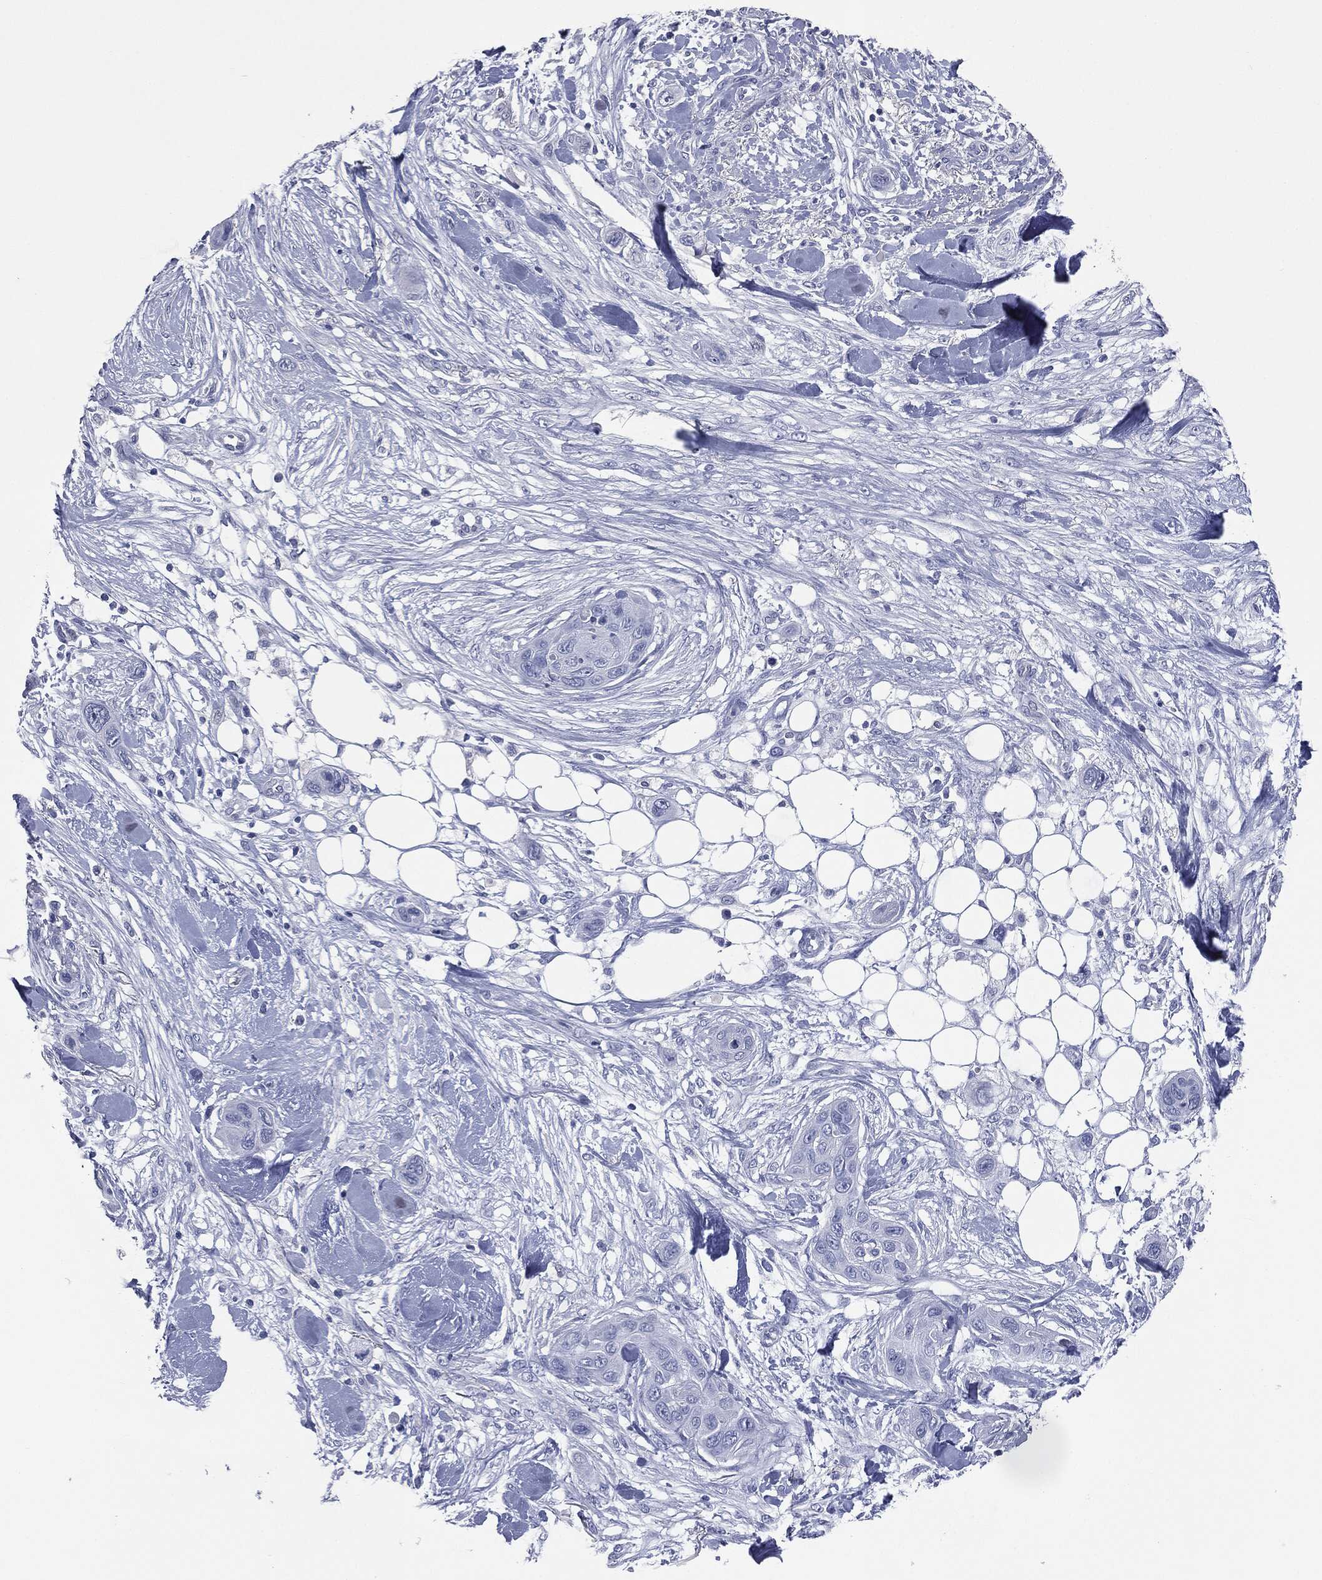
{"staining": {"intensity": "negative", "quantity": "none", "location": "none"}, "tissue": "skin cancer", "cell_type": "Tumor cells", "image_type": "cancer", "snomed": [{"axis": "morphology", "description": "Squamous cell carcinoma, NOS"}, {"axis": "topography", "description": "Skin"}], "caption": "DAB immunohistochemical staining of skin squamous cell carcinoma demonstrates no significant expression in tumor cells.", "gene": "ATP2A1", "patient": {"sex": "male", "age": 78}}